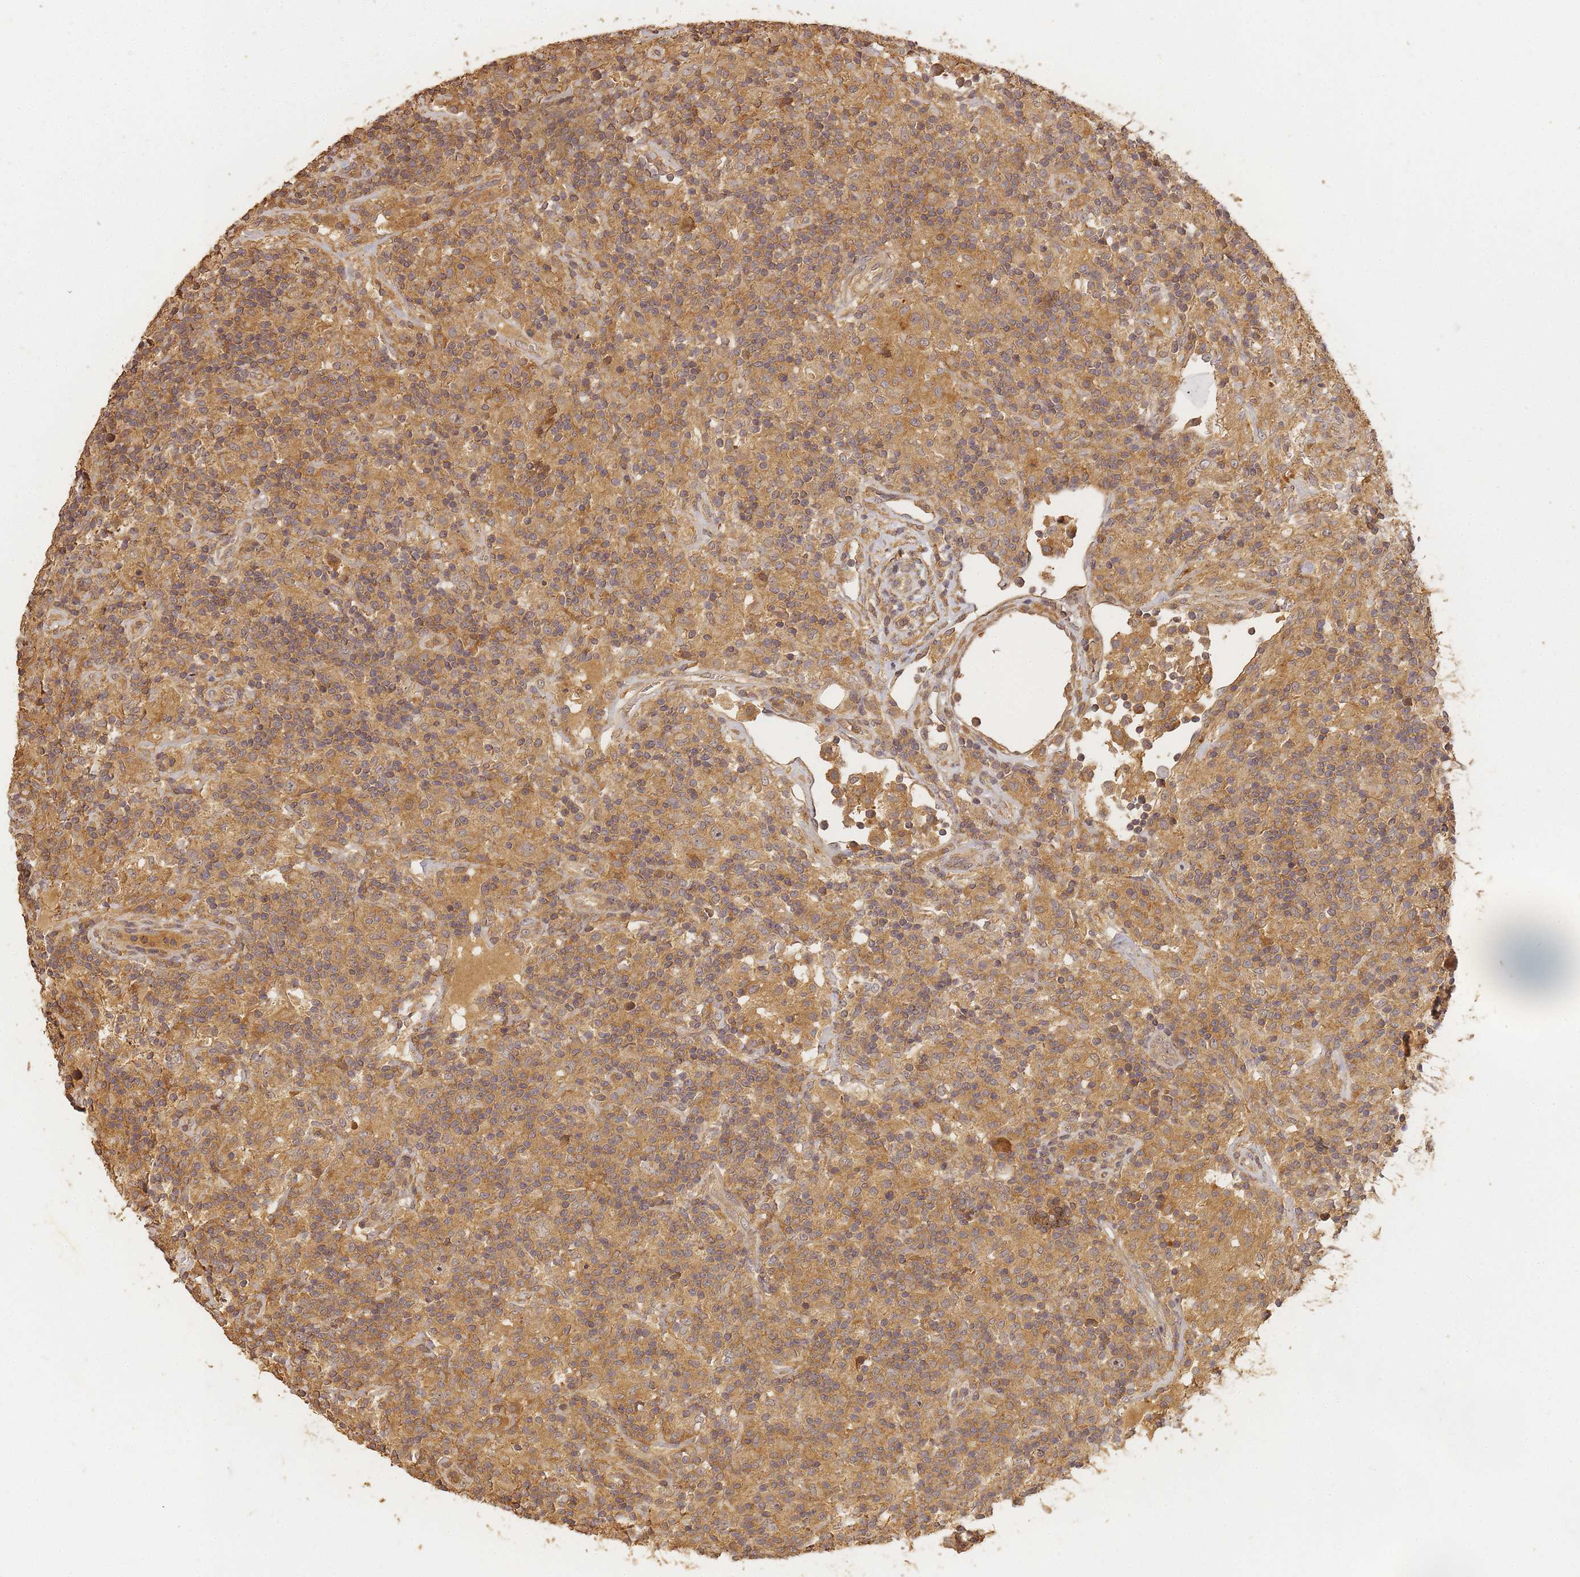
{"staining": {"intensity": "moderate", "quantity": ">75%", "location": "cytoplasmic/membranous"}, "tissue": "lymphoma", "cell_type": "Tumor cells", "image_type": "cancer", "snomed": [{"axis": "morphology", "description": "Hodgkin's disease, NOS"}, {"axis": "topography", "description": "Lymph node"}], "caption": "An image of lymphoma stained for a protein exhibits moderate cytoplasmic/membranous brown staining in tumor cells.", "gene": "ALKBH1", "patient": {"sex": "male", "age": 70}}